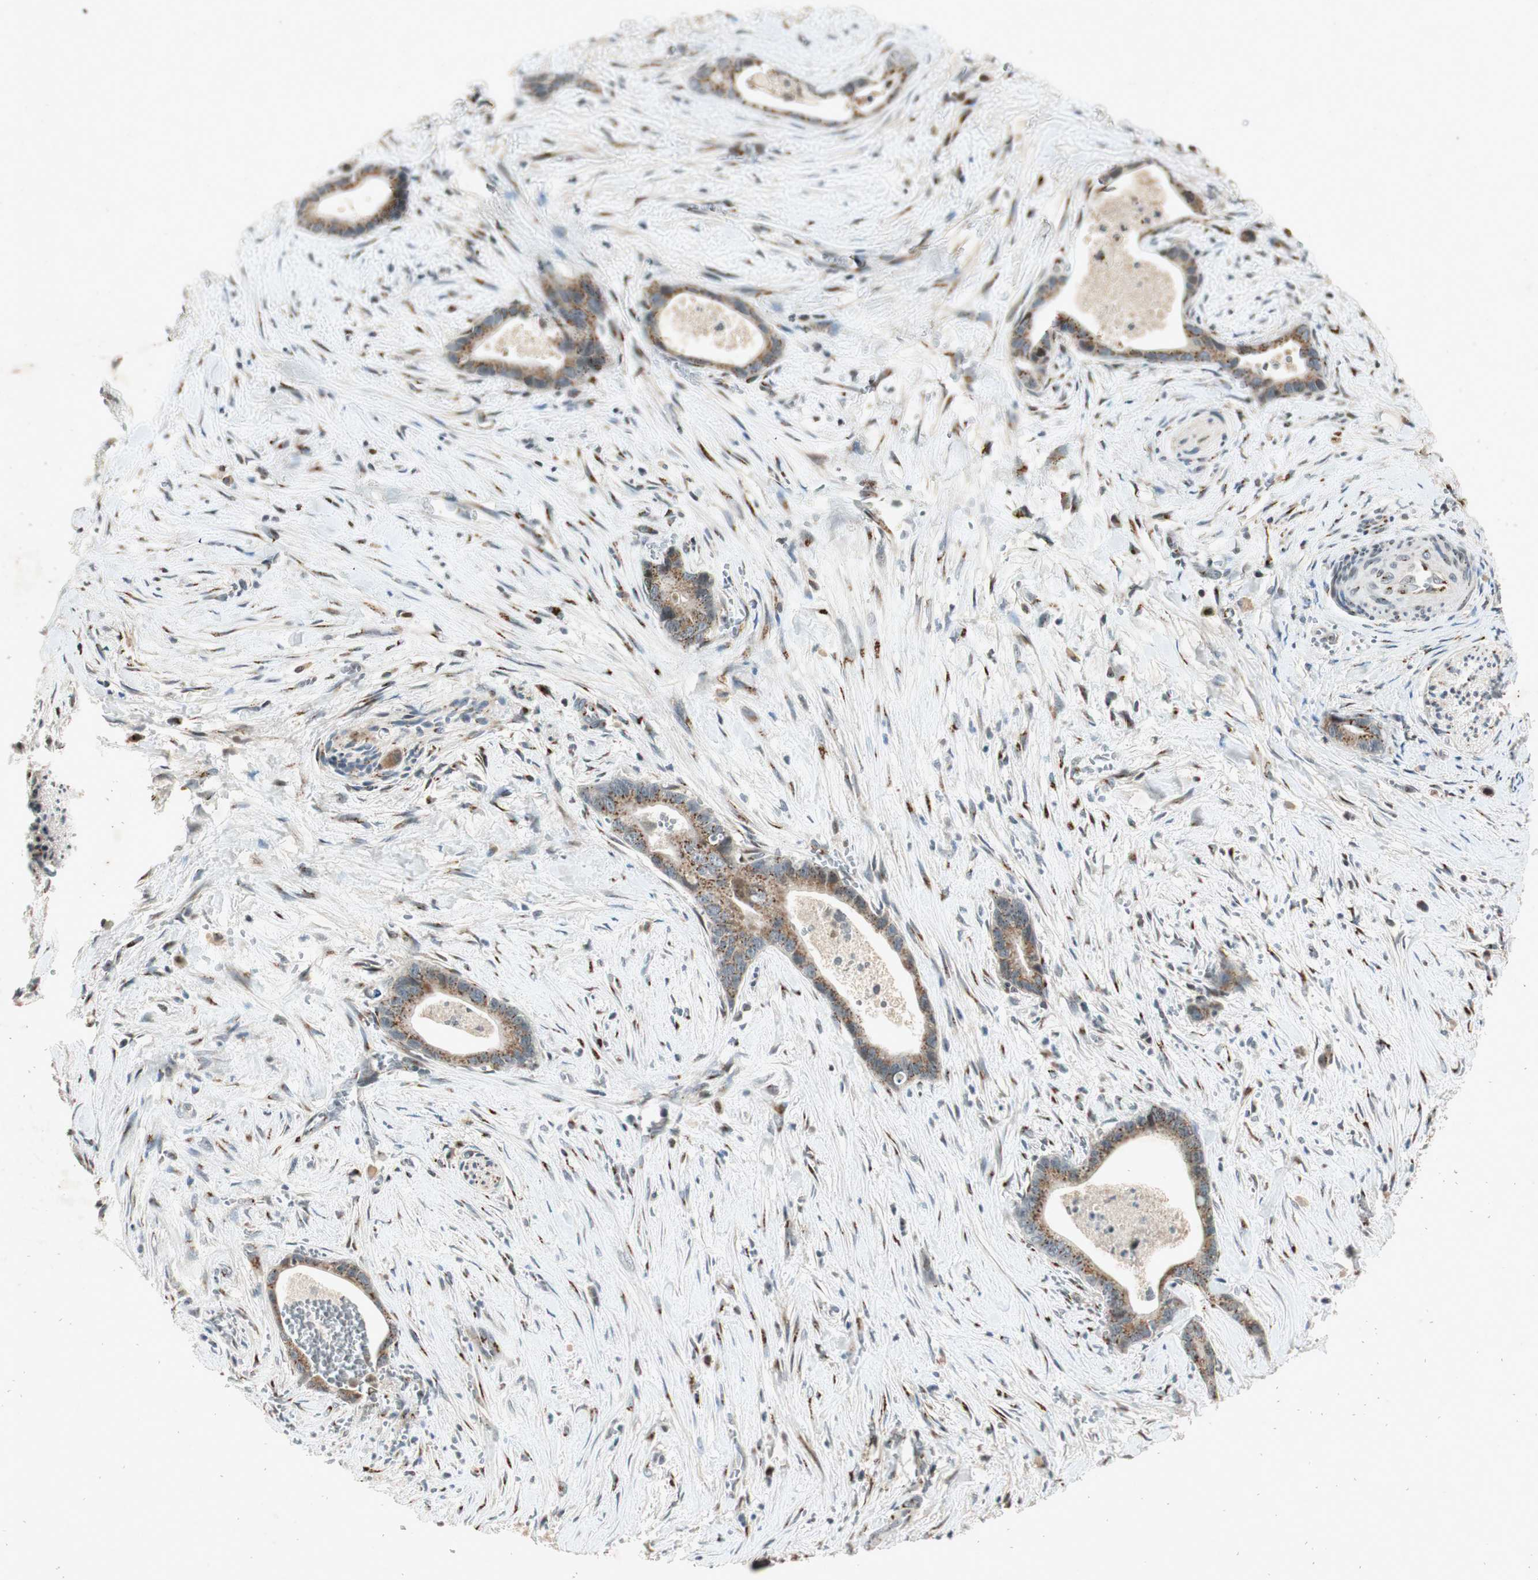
{"staining": {"intensity": "weak", "quantity": ">75%", "location": "cytoplasmic/membranous"}, "tissue": "liver cancer", "cell_type": "Tumor cells", "image_type": "cancer", "snomed": [{"axis": "morphology", "description": "Cholangiocarcinoma"}, {"axis": "topography", "description": "Liver"}], "caption": "Liver cancer (cholangiocarcinoma) stained with a protein marker exhibits weak staining in tumor cells.", "gene": "NEO1", "patient": {"sex": "female", "age": 55}}